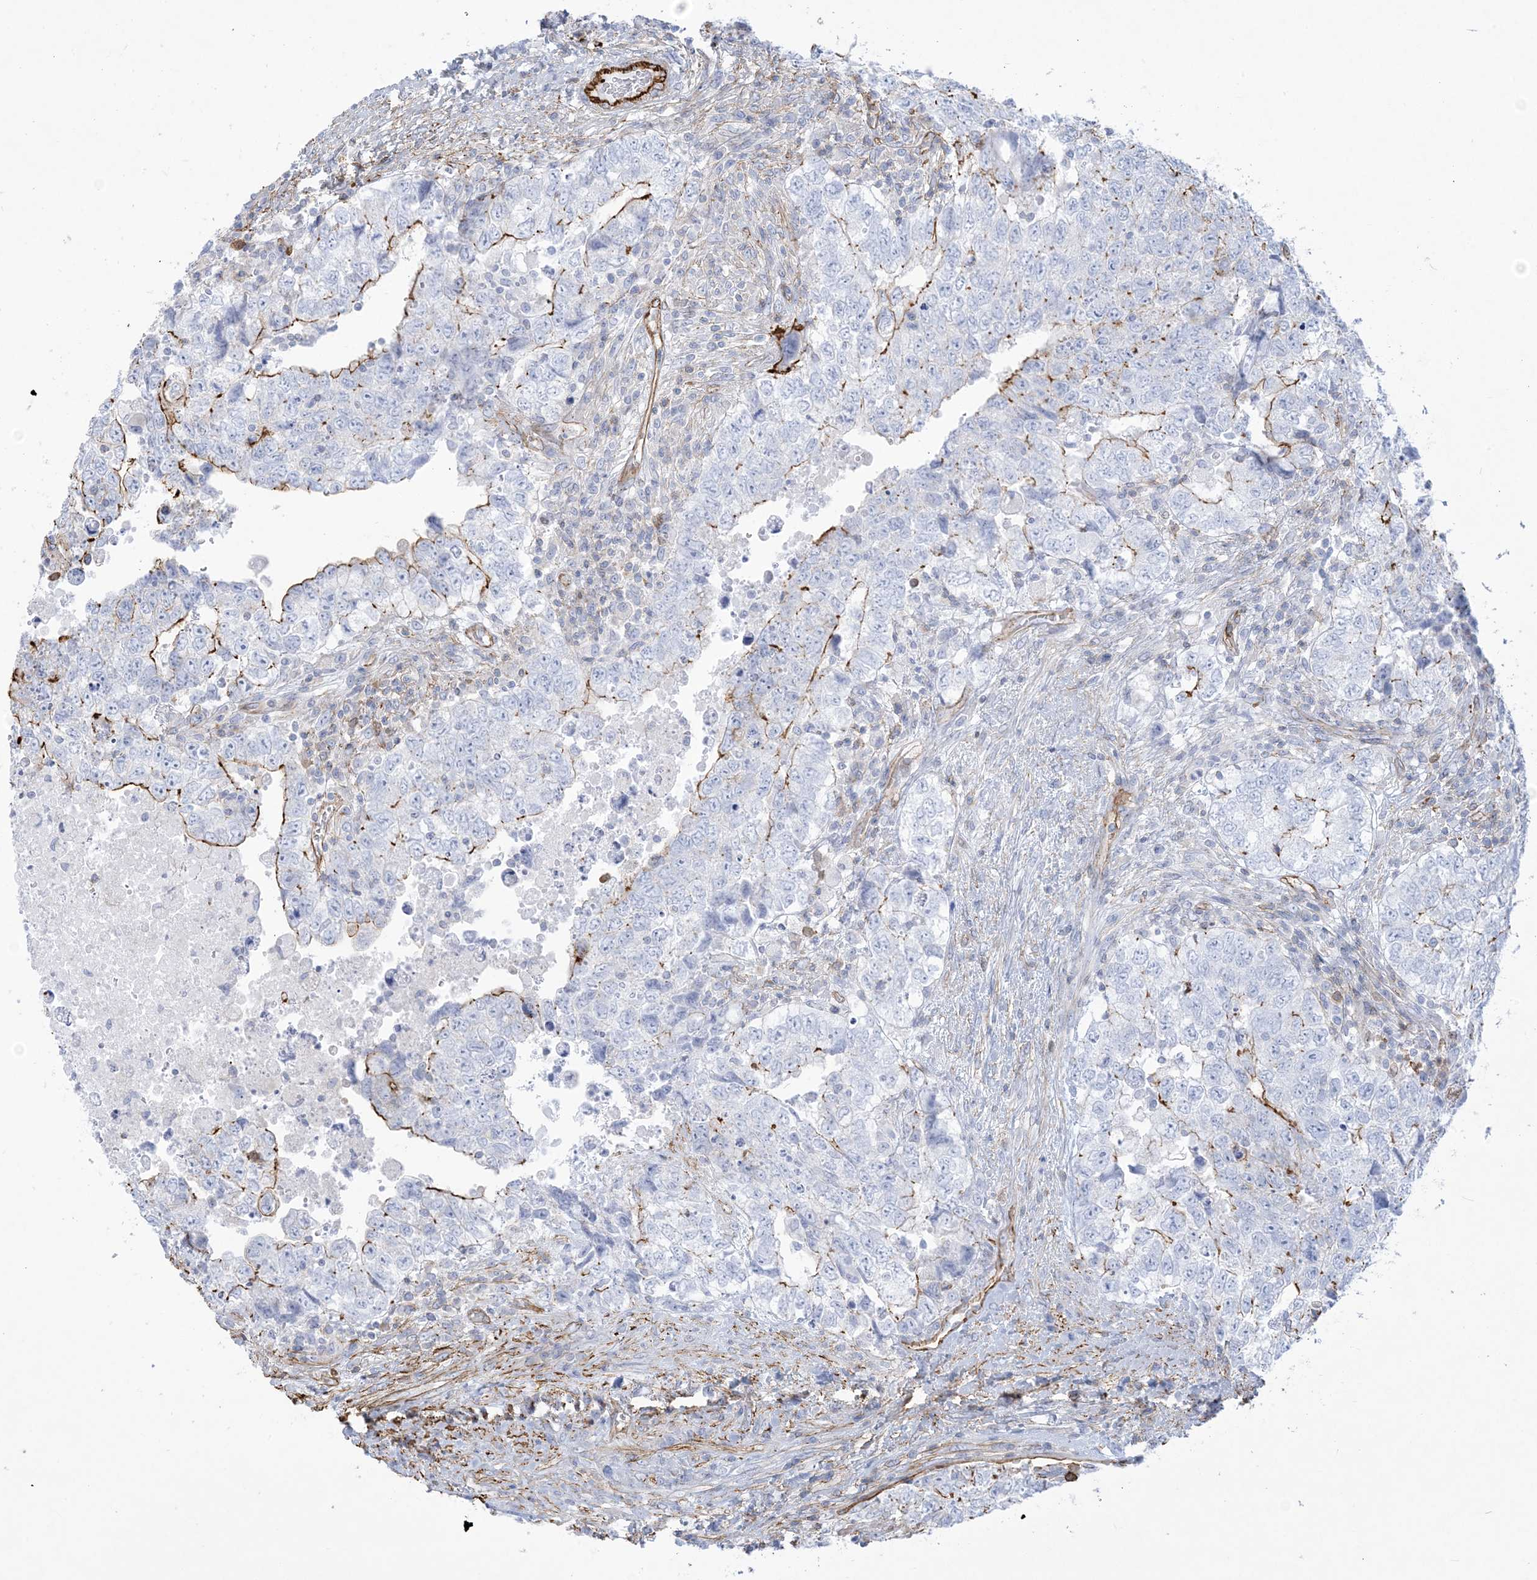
{"staining": {"intensity": "strong", "quantity": "<25%", "location": "cytoplasmic/membranous"}, "tissue": "testis cancer", "cell_type": "Tumor cells", "image_type": "cancer", "snomed": [{"axis": "morphology", "description": "Carcinoma, Embryonal, NOS"}, {"axis": "topography", "description": "Testis"}], "caption": "Tumor cells show medium levels of strong cytoplasmic/membranous staining in about <25% of cells in testis cancer (embryonal carcinoma).", "gene": "B3GNT7", "patient": {"sex": "male", "age": 37}}